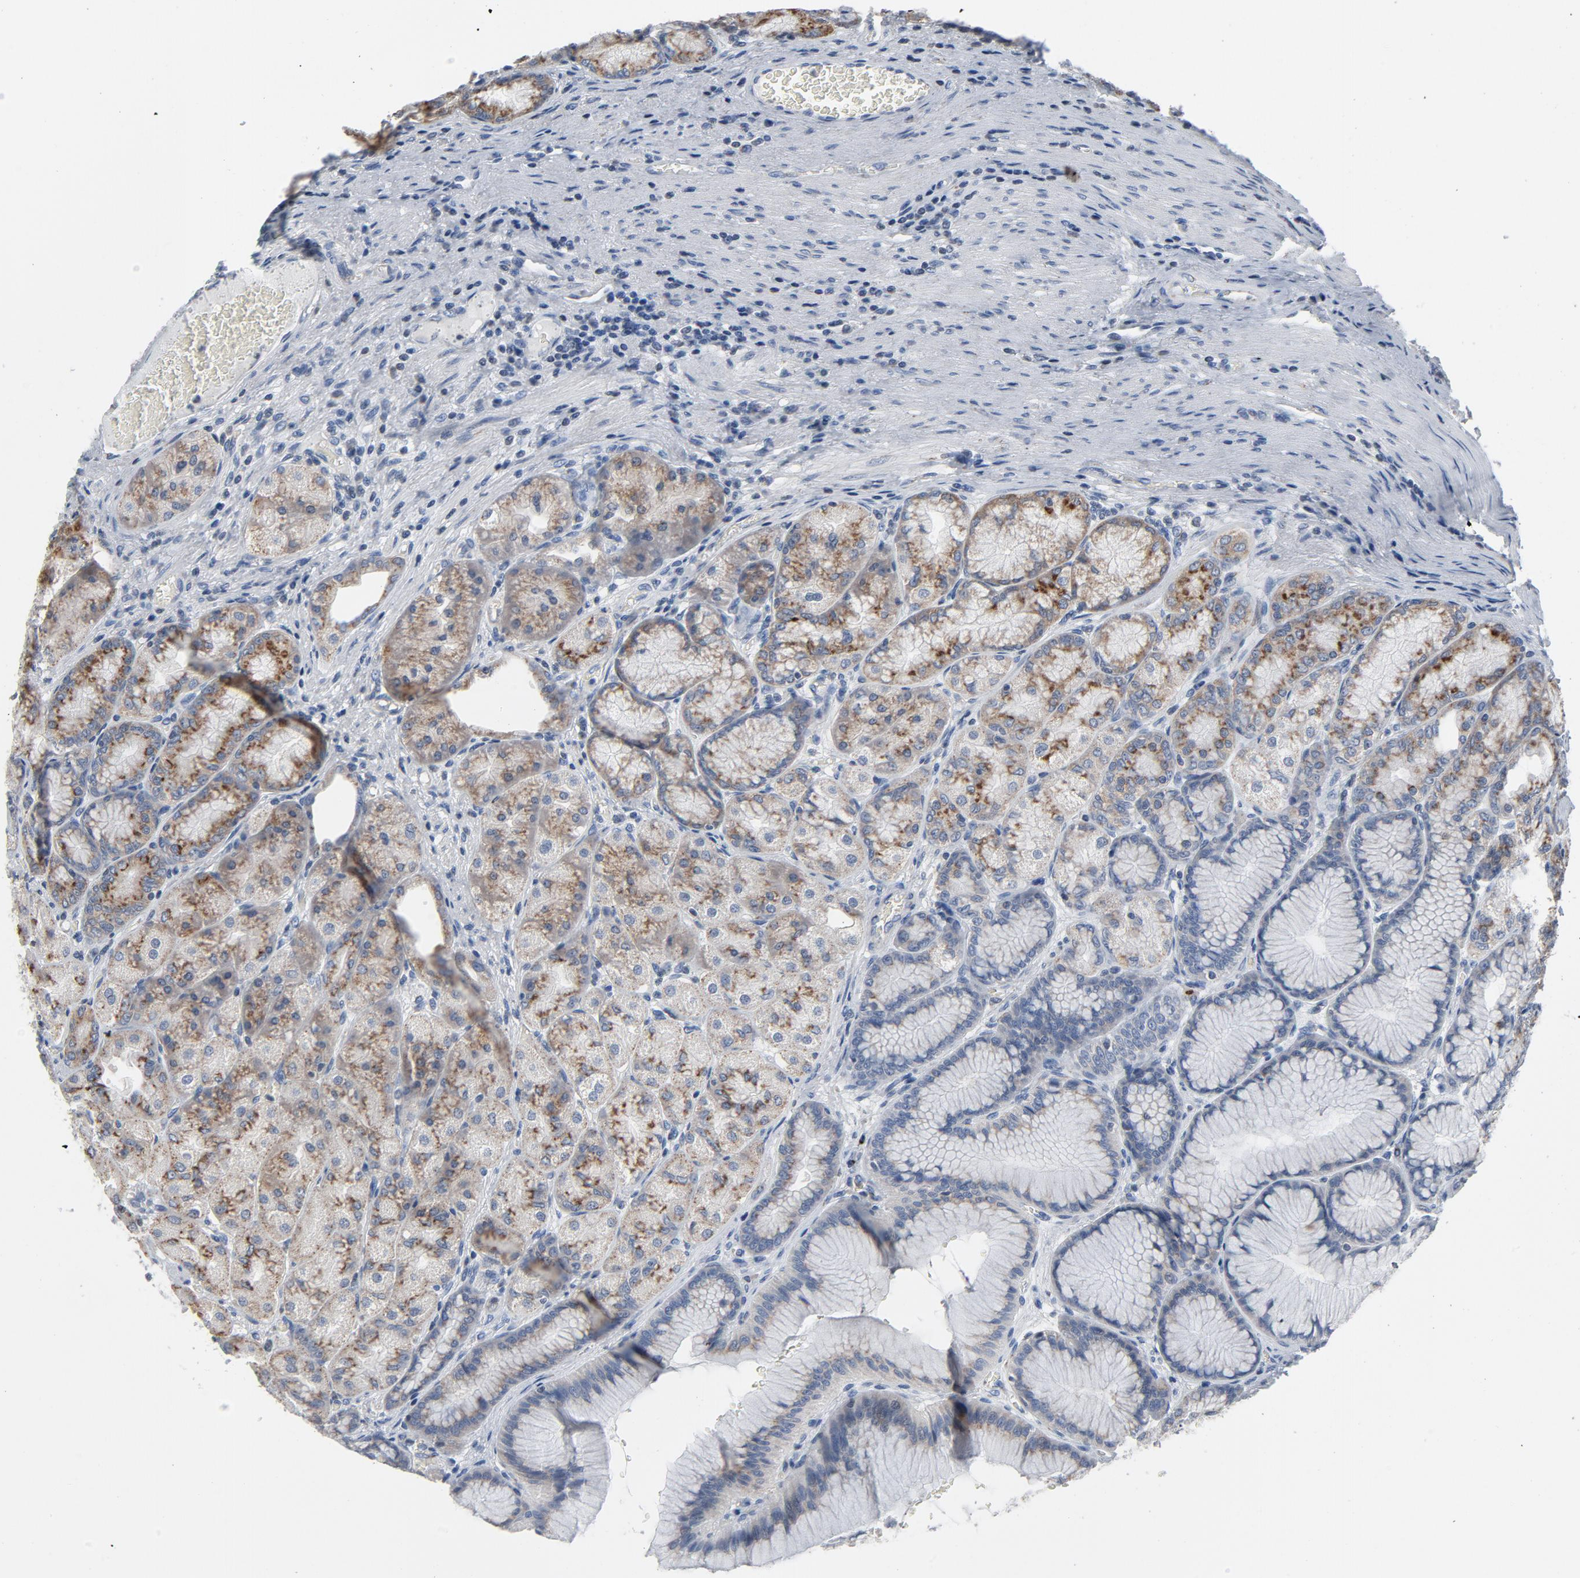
{"staining": {"intensity": "moderate", "quantity": "25%-75%", "location": "cytoplasmic/membranous"}, "tissue": "stomach", "cell_type": "Glandular cells", "image_type": "normal", "snomed": [{"axis": "morphology", "description": "Normal tissue, NOS"}, {"axis": "morphology", "description": "Adenocarcinoma, NOS"}, {"axis": "topography", "description": "Stomach"}, {"axis": "topography", "description": "Stomach, lower"}], "caption": "DAB immunohistochemical staining of unremarkable human stomach displays moderate cytoplasmic/membranous protein staining in approximately 25%-75% of glandular cells.", "gene": "YIPF6", "patient": {"sex": "female", "age": 65}}